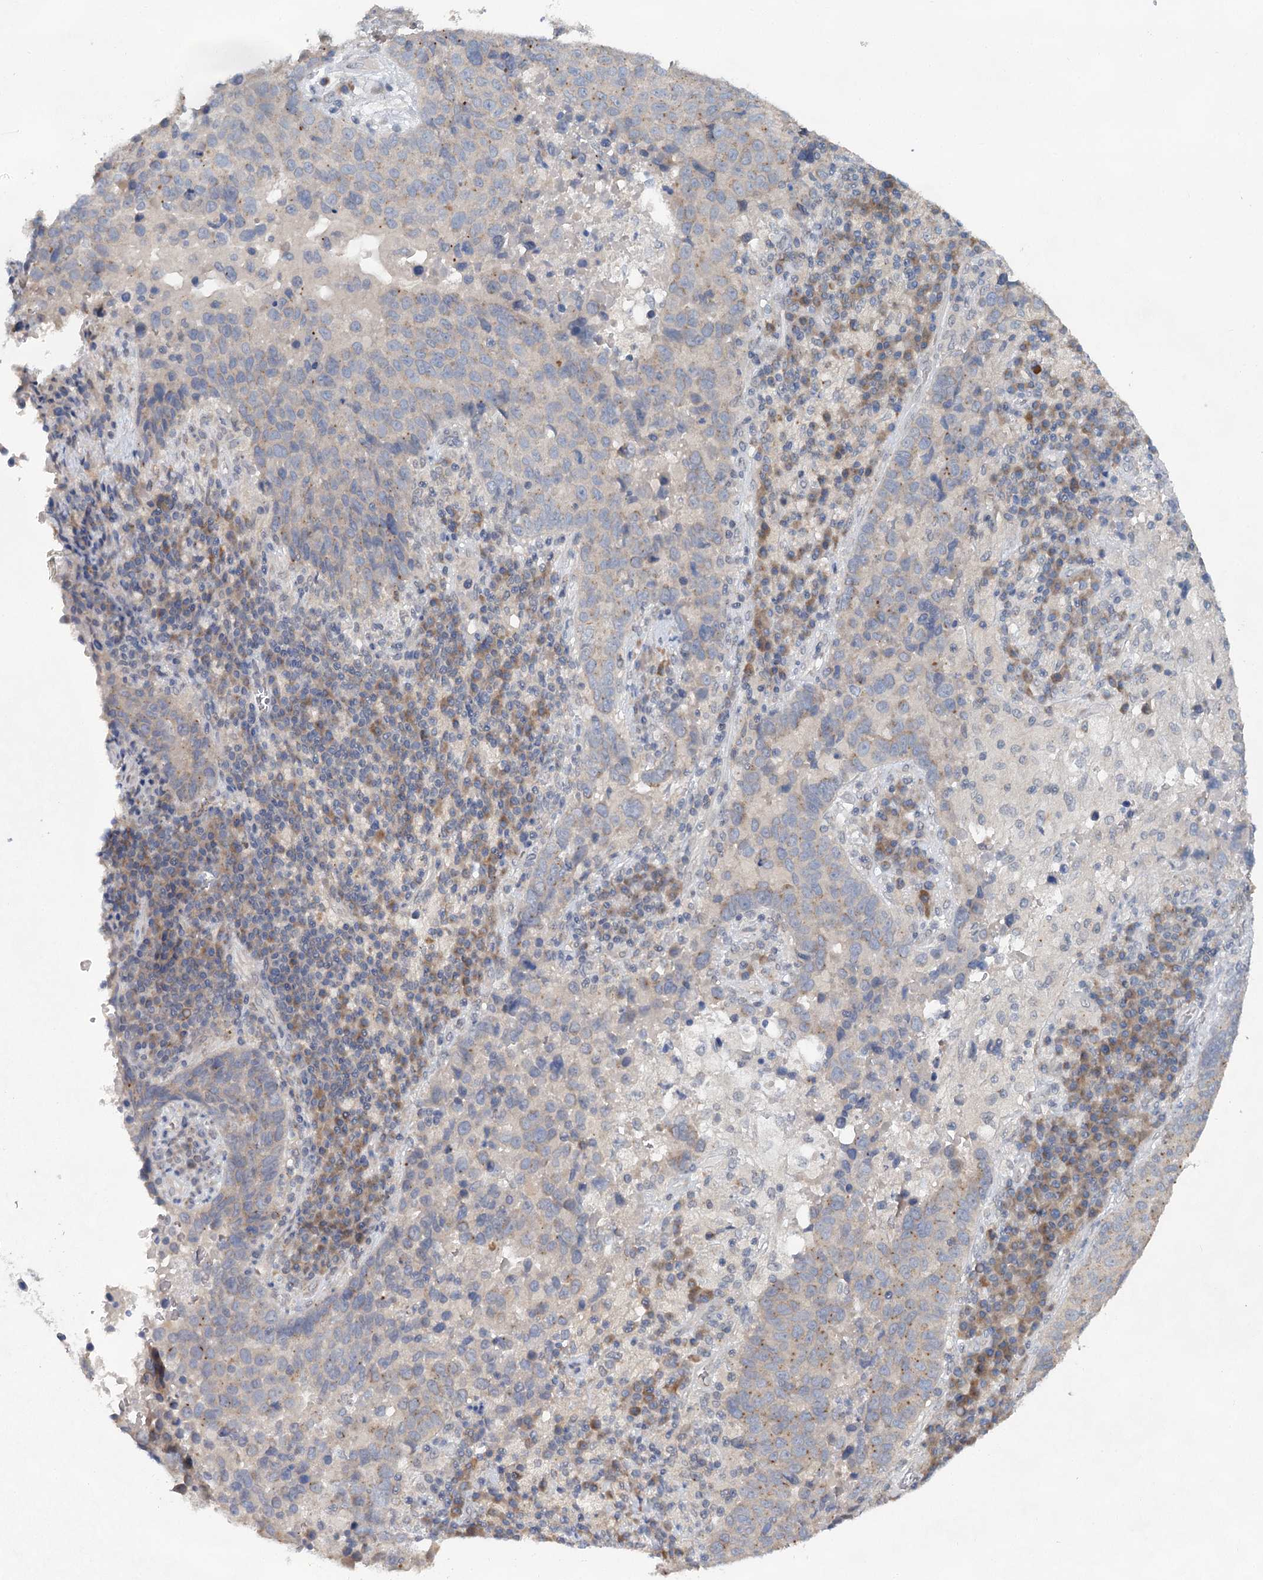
{"staining": {"intensity": "weak", "quantity": "<25%", "location": "cytoplasmic/membranous"}, "tissue": "lung cancer", "cell_type": "Tumor cells", "image_type": "cancer", "snomed": [{"axis": "morphology", "description": "Squamous cell carcinoma, NOS"}, {"axis": "topography", "description": "Lung"}], "caption": "DAB (3,3'-diaminobenzidine) immunohistochemical staining of lung squamous cell carcinoma demonstrates no significant positivity in tumor cells.", "gene": "BLTP1", "patient": {"sex": "male", "age": 73}}